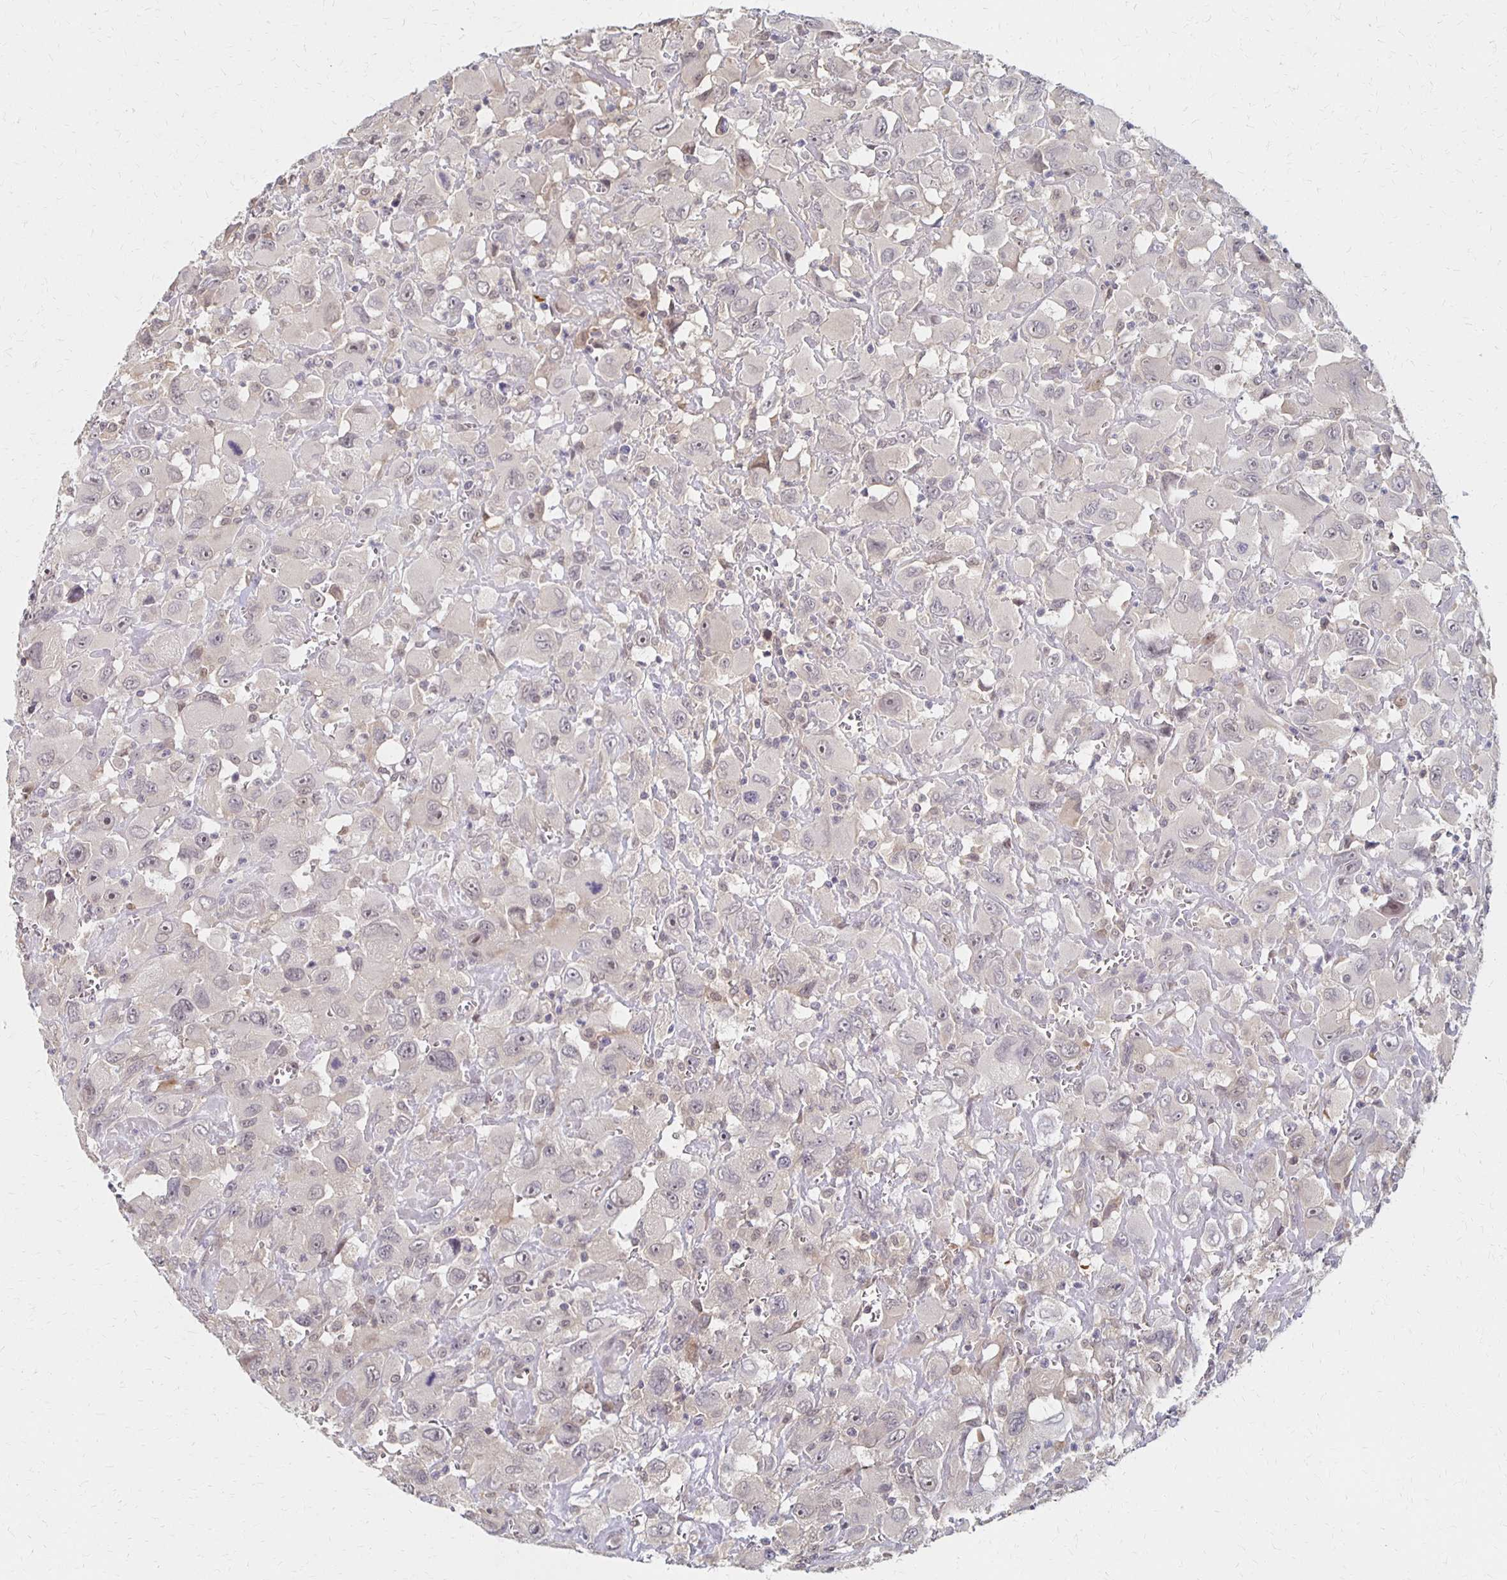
{"staining": {"intensity": "weak", "quantity": "<25%", "location": "nuclear"}, "tissue": "head and neck cancer", "cell_type": "Tumor cells", "image_type": "cancer", "snomed": [{"axis": "morphology", "description": "Squamous cell carcinoma, NOS"}, {"axis": "morphology", "description": "Squamous cell carcinoma, metastatic, NOS"}, {"axis": "topography", "description": "Oral tissue"}, {"axis": "topography", "description": "Head-Neck"}], "caption": "An image of human head and neck cancer (squamous cell carcinoma) is negative for staining in tumor cells. (Stains: DAB (3,3'-diaminobenzidine) IHC with hematoxylin counter stain, Microscopy: brightfield microscopy at high magnification).", "gene": "PRKCB", "patient": {"sex": "female", "age": 85}}